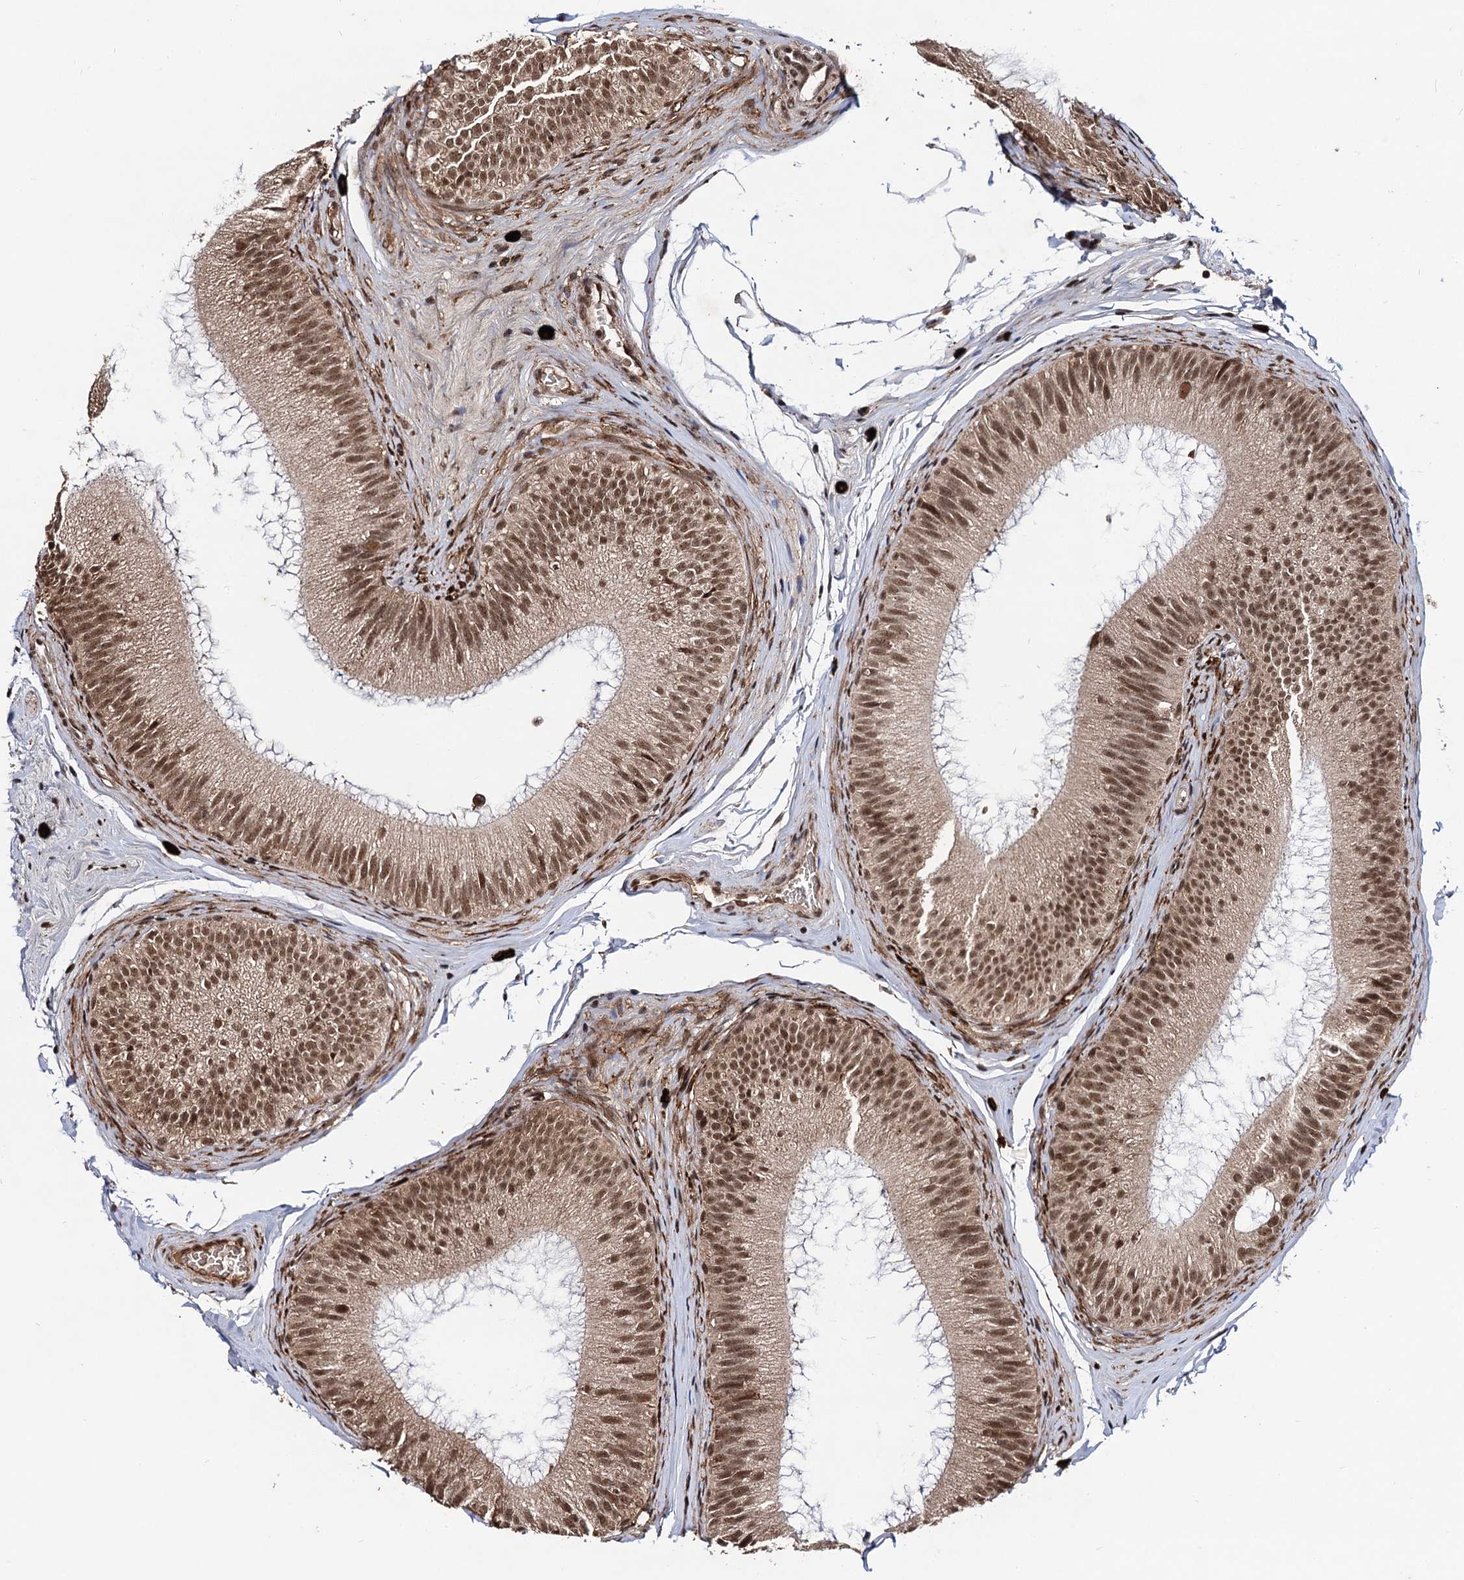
{"staining": {"intensity": "moderate", "quantity": ">75%", "location": "cytoplasmic/membranous,nuclear"}, "tissue": "epididymis", "cell_type": "Glandular cells", "image_type": "normal", "snomed": [{"axis": "morphology", "description": "Normal tissue, NOS"}, {"axis": "topography", "description": "Epididymis"}], "caption": "This image reveals IHC staining of benign epididymis, with medium moderate cytoplasmic/membranous,nuclear positivity in approximately >75% of glandular cells.", "gene": "SFSWAP", "patient": {"sex": "male", "age": 45}}